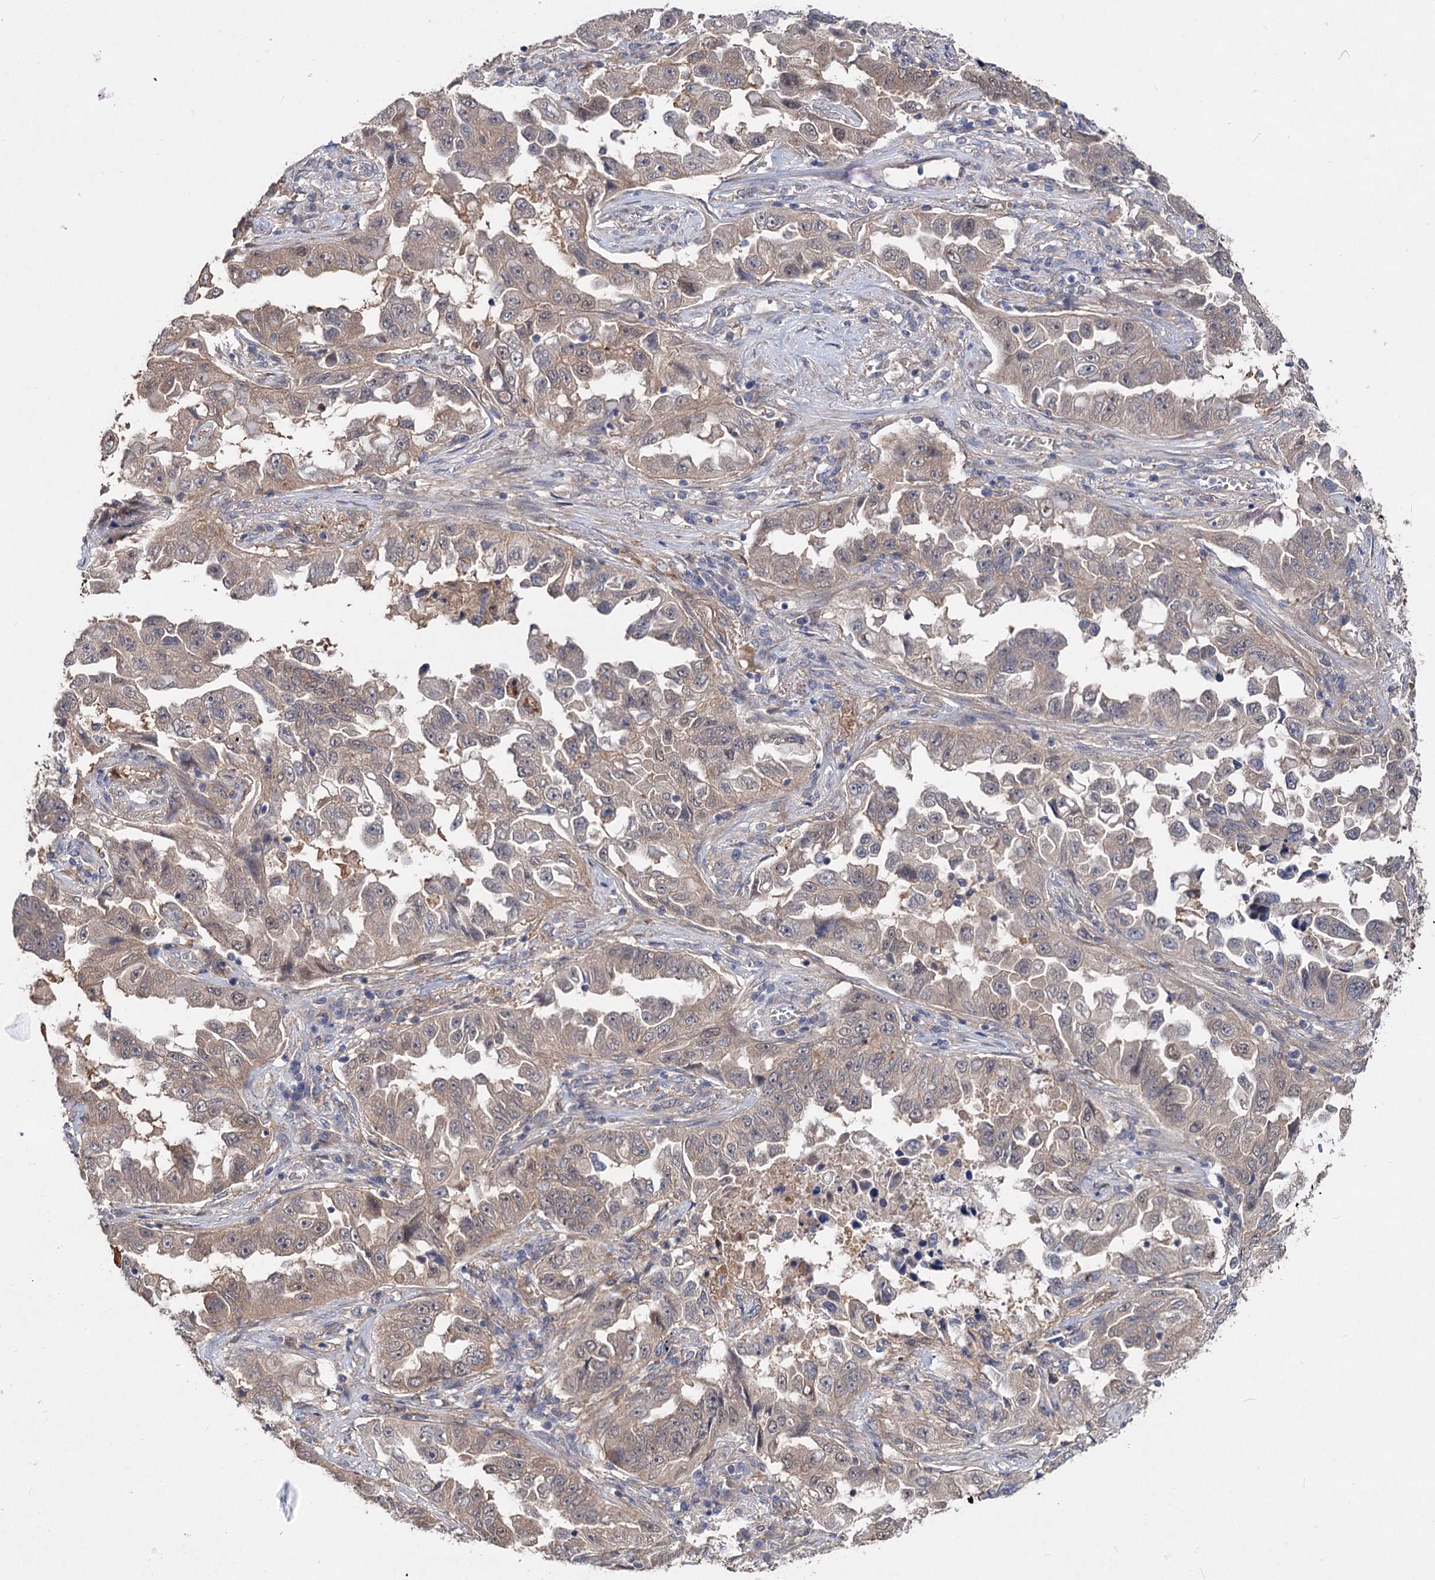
{"staining": {"intensity": "weak", "quantity": ">75%", "location": "cytoplasmic/membranous,nuclear"}, "tissue": "lung cancer", "cell_type": "Tumor cells", "image_type": "cancer", "snomed": [{"axis": "morphology", "description": "Adenocarcinoma, NOS"}, {"axis": "topography", "description": "Lung"}], "caption": "The micrograph demonstrates a brown stain indicating the presence of a protein in the cytoplasmic/membranous and nuclear of tumor cells in adenocarcinoma (lung). (DAB IHC, brown staining for protein, blue staining for nuclei).", "gene": "NUDCD2", "patient": {"sex": "female", "age": 51}}